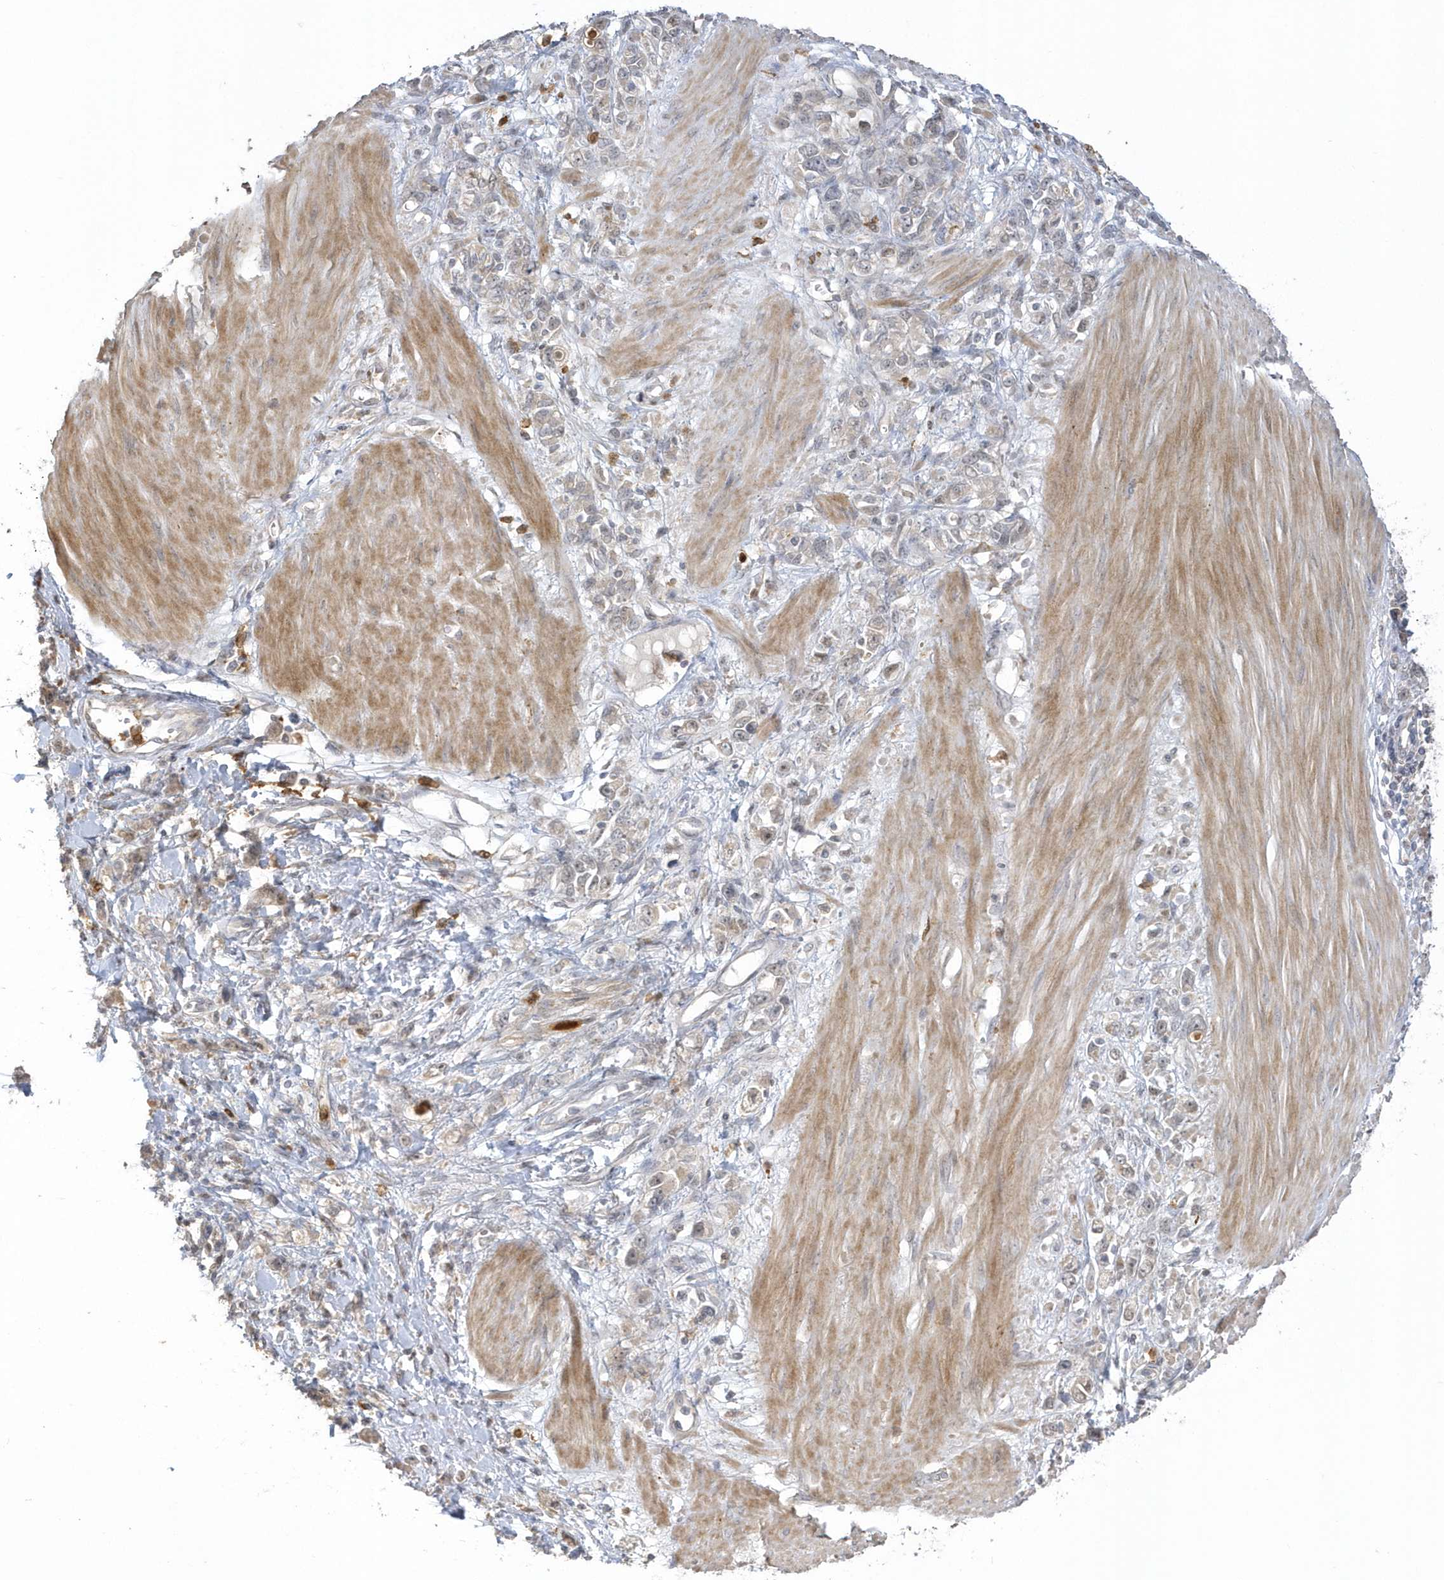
{"staining": {"intensity": "negative", "quantity": "none", "location": "none"}, "tissue": "stomach cancer", "cell_type": "Tumor cells", "image_type": "cancer", "snomed": [{"axis": "morphology", "description": "Adenocarcinoma, NOS"}, {"axis": "topography", "description": "Stomach"}], "caption": "An IHC photomicrograph of adenocarcinoma (stomach) is shown. There is no staining in tumor cells of adenocarcinoma (stomach).", "gene": "NAF1", "patient": {"sex": "female", "age": 76}}